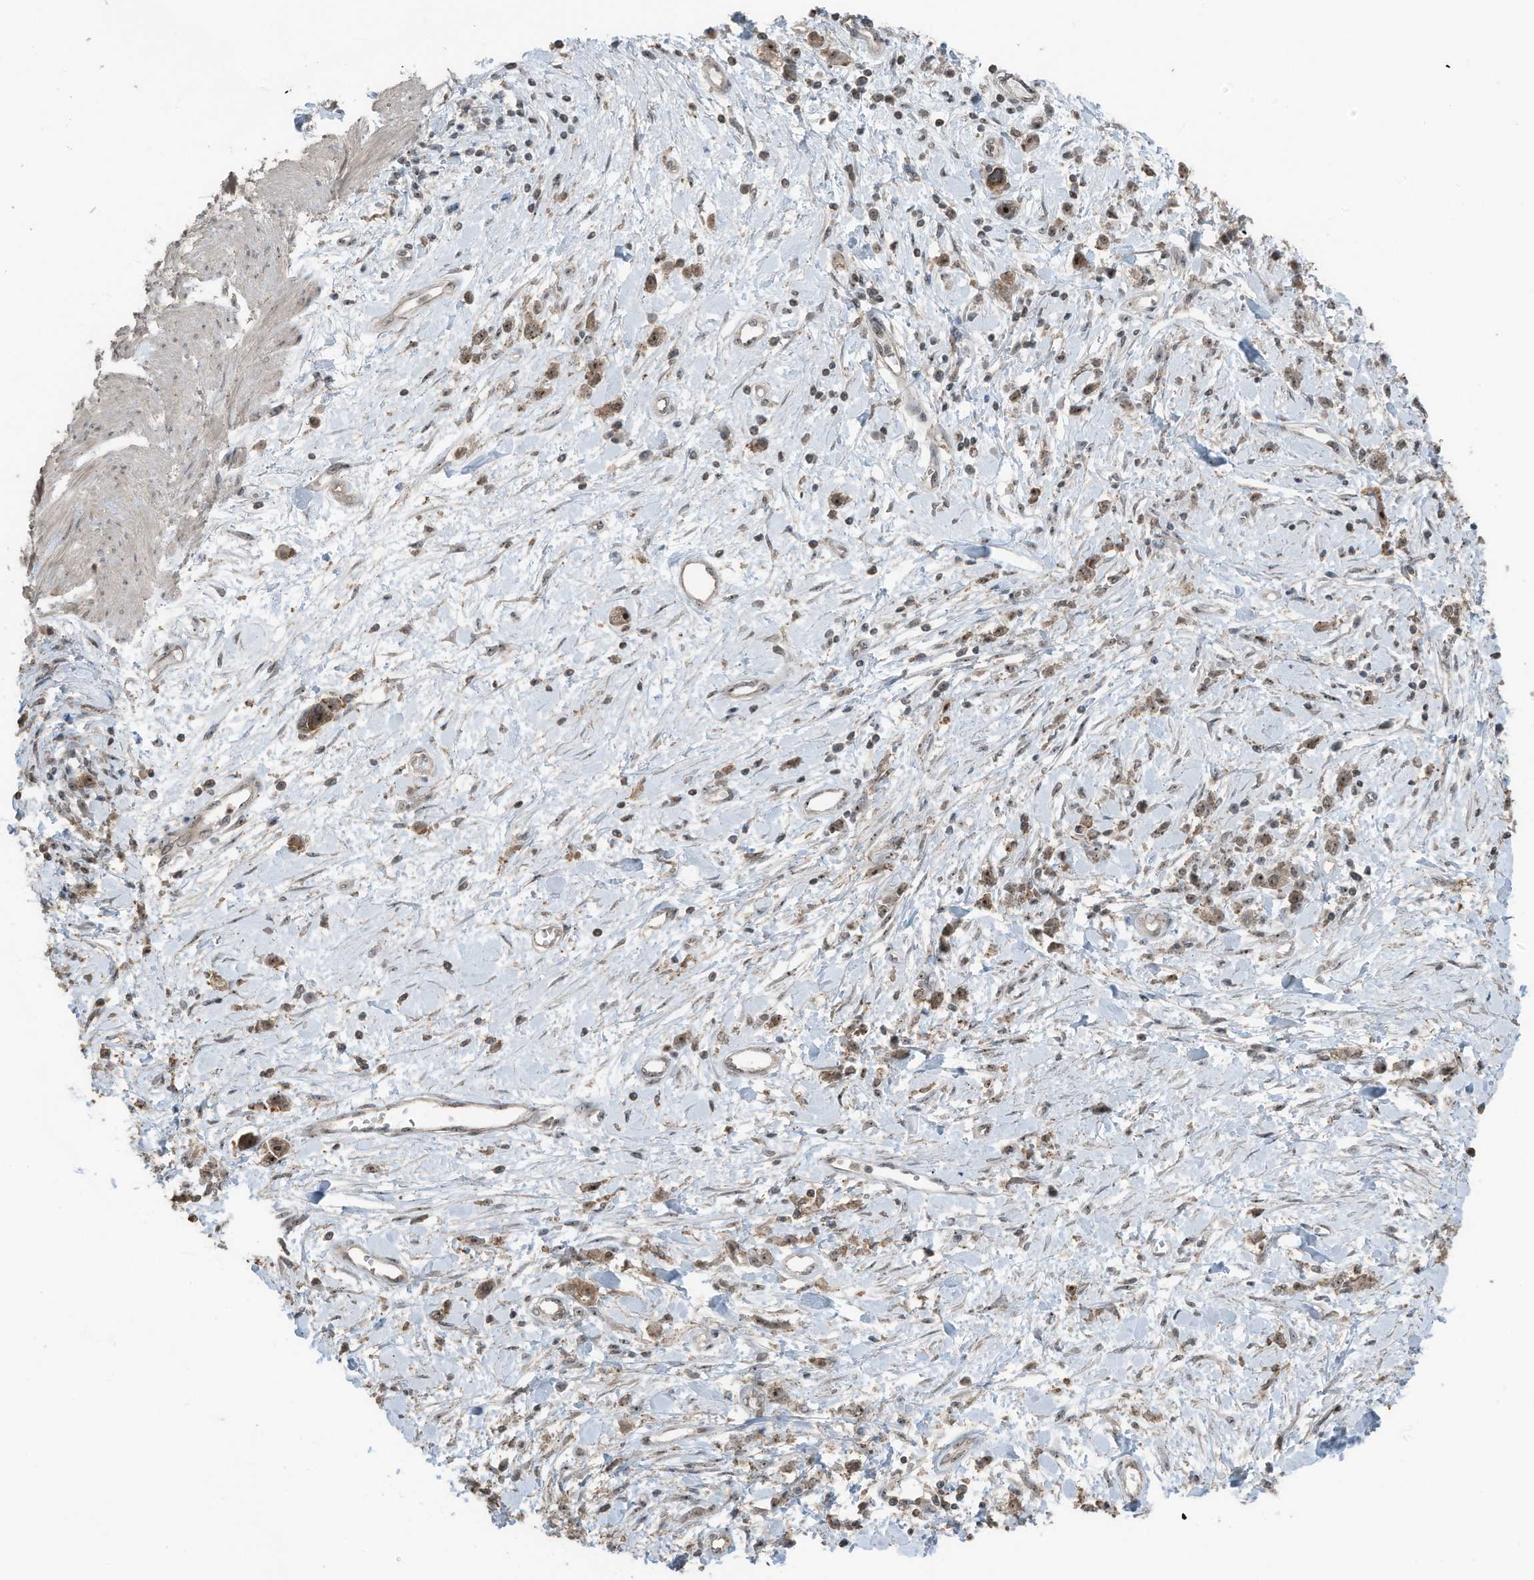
{"staining": {"intensity": "moderate", "quantity": ">75%", "location": "cytoplasmic/membranous,nuclear"}, "tissue": "stomach cancer", "cell_type": "Tumor cells", "image_type": "cancer", "snomed": [{"axis": "morphology", "description": "Adenocarcinoma, NOS"}, {"axis": "topography", "description": "Stomach"}], "caption": "A brown stain shows moderate cytoplasmic/membranous and nuclear staining of a protein in stomach cancer tumor cells.", "gene": "UTP3", "patient": {"sex": "female", "age": 76}}